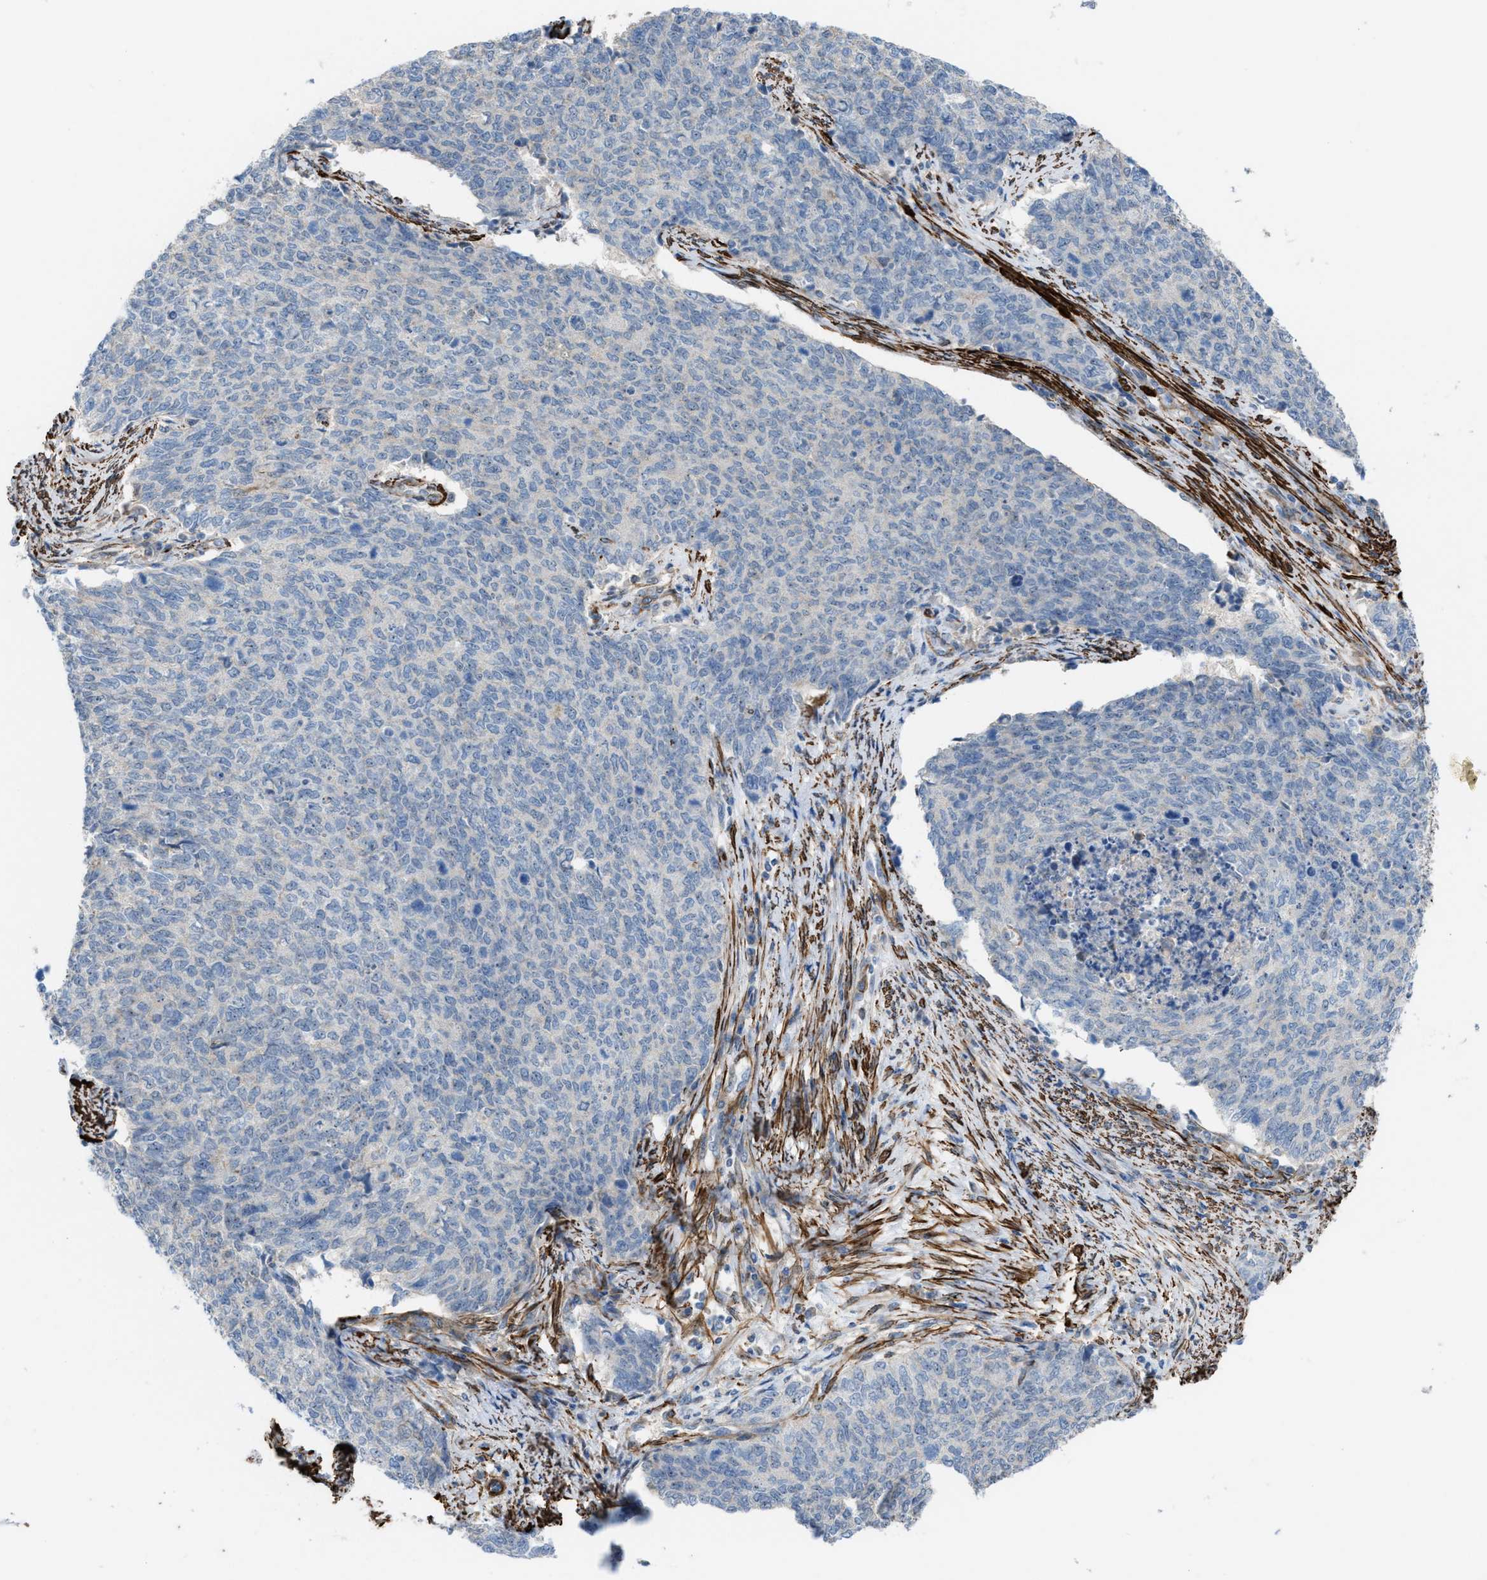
{"staining": {"intensity": "negative", "quantity": "none", "location": "none"}, "tissue": "cervical cancer", "cell_type": "Tumor cells", "image_type": "cancer", "snomed": [{"axis": "morphology", "description": "Squamous cell carcinoma, NOS"}, {"axis": "topography", "description": "Cervix"}], "caption": "Tumor cells are negative for protein expression in human squamous cell carcinoma (cervical).", "gene": "NQO2", "patient": {"sex": "female", "age": 63}}